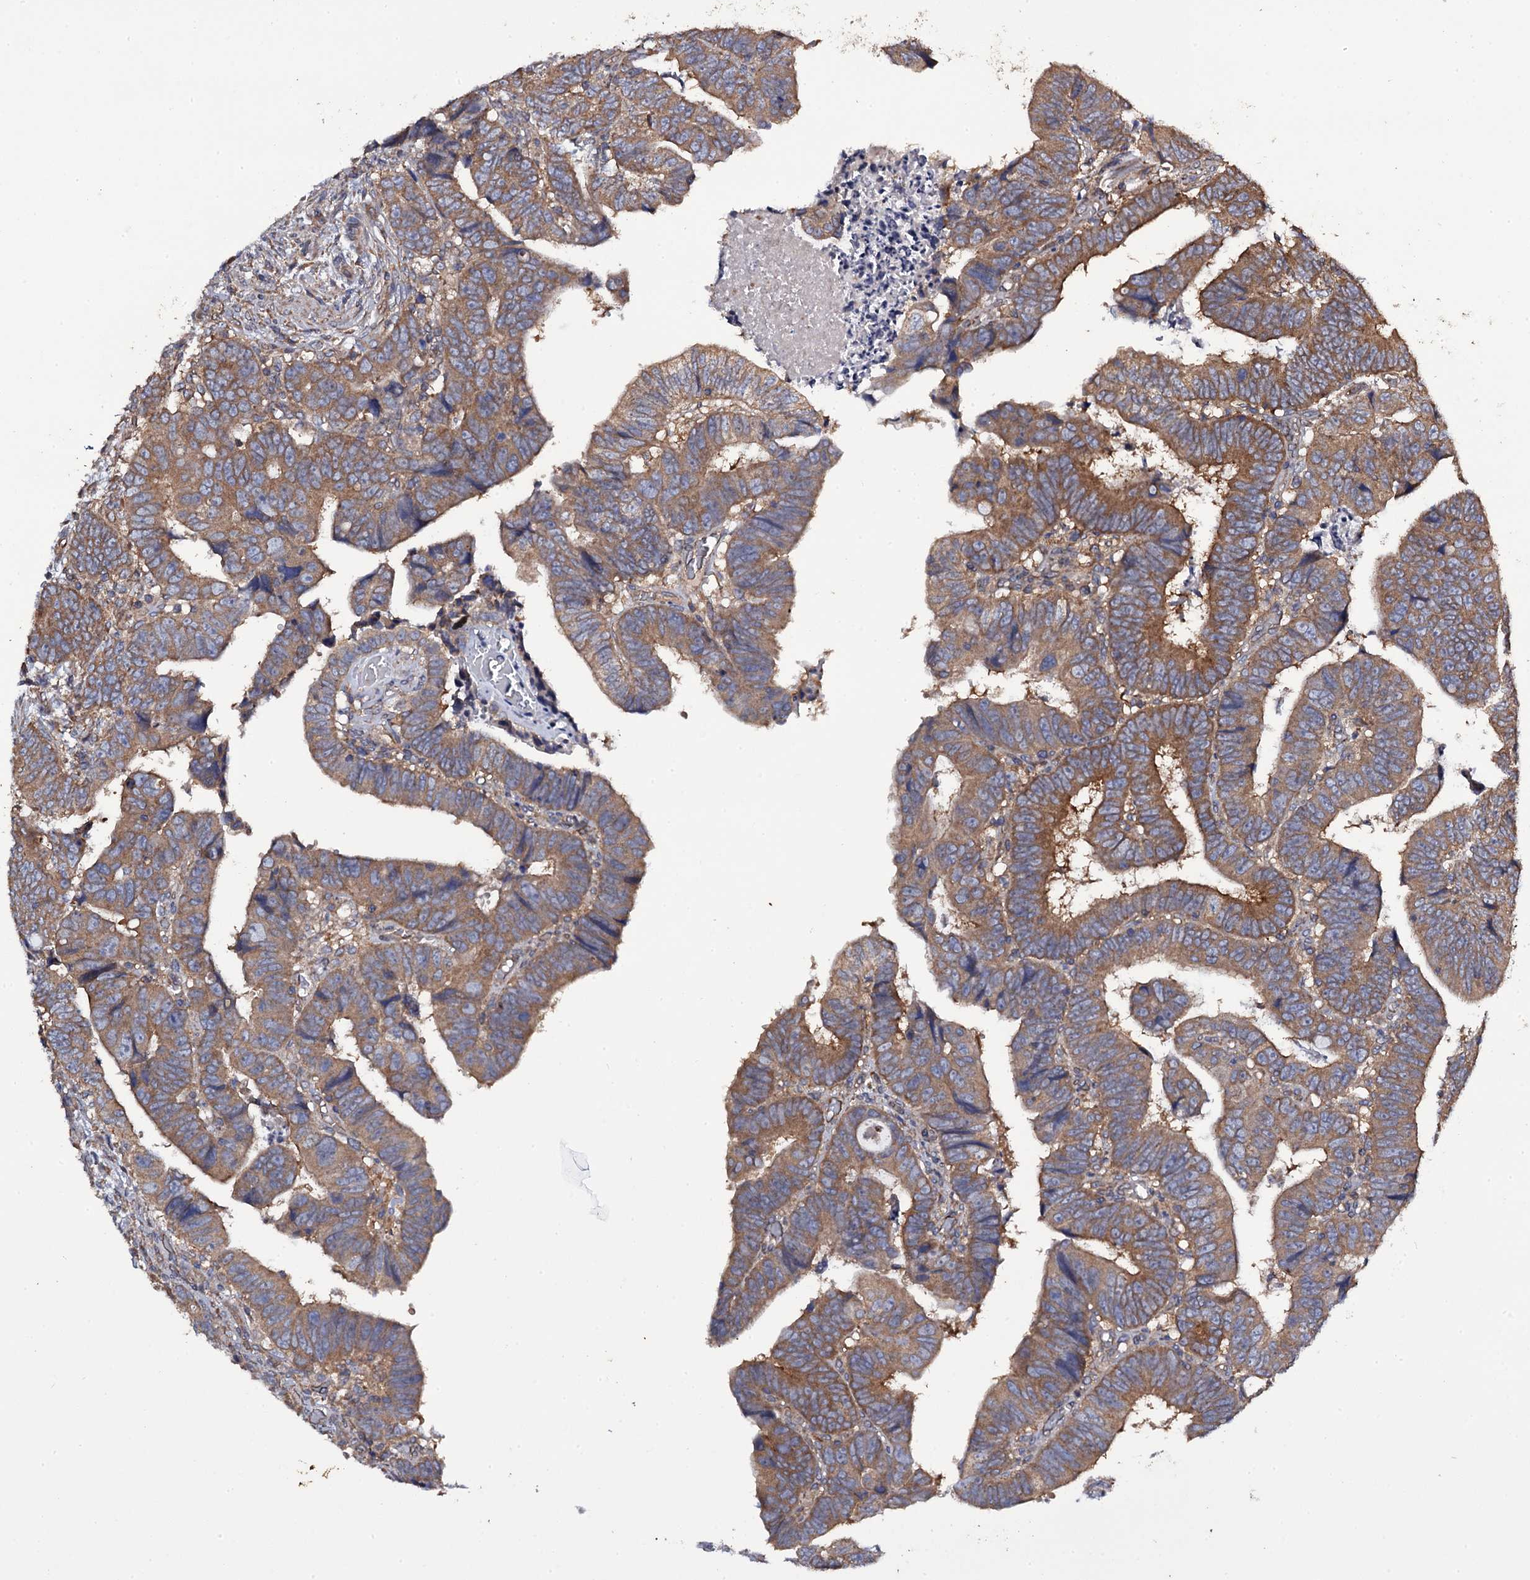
{"staining": {"intensity": "moderate", "quantity": ">75%", "location": "cytoplasmic/membranous"}, "tissue": "colorectal cancer", "cell_type": "Tumor cells", "image_type": "cancer", "snomed": [{"axis": "morphology", "description": "Normal tissue, NOS"}, {"axis": "morphology", "description": "Adenocarcinoma, NOS"}, {"axis": "topography", "description": "Rectum"}], "caption": "Immunohistochemical staining of human adenocarcinoma (colorectal) displays medium levels of moderate cytoplasmic/membranous protein expression in approximately >75% of tumor cells. (brown staining indicates protein expression, while blue staining denotes nuclei).", "gene": "TTC23", "patient": {"sex": "female", "age": 65}}